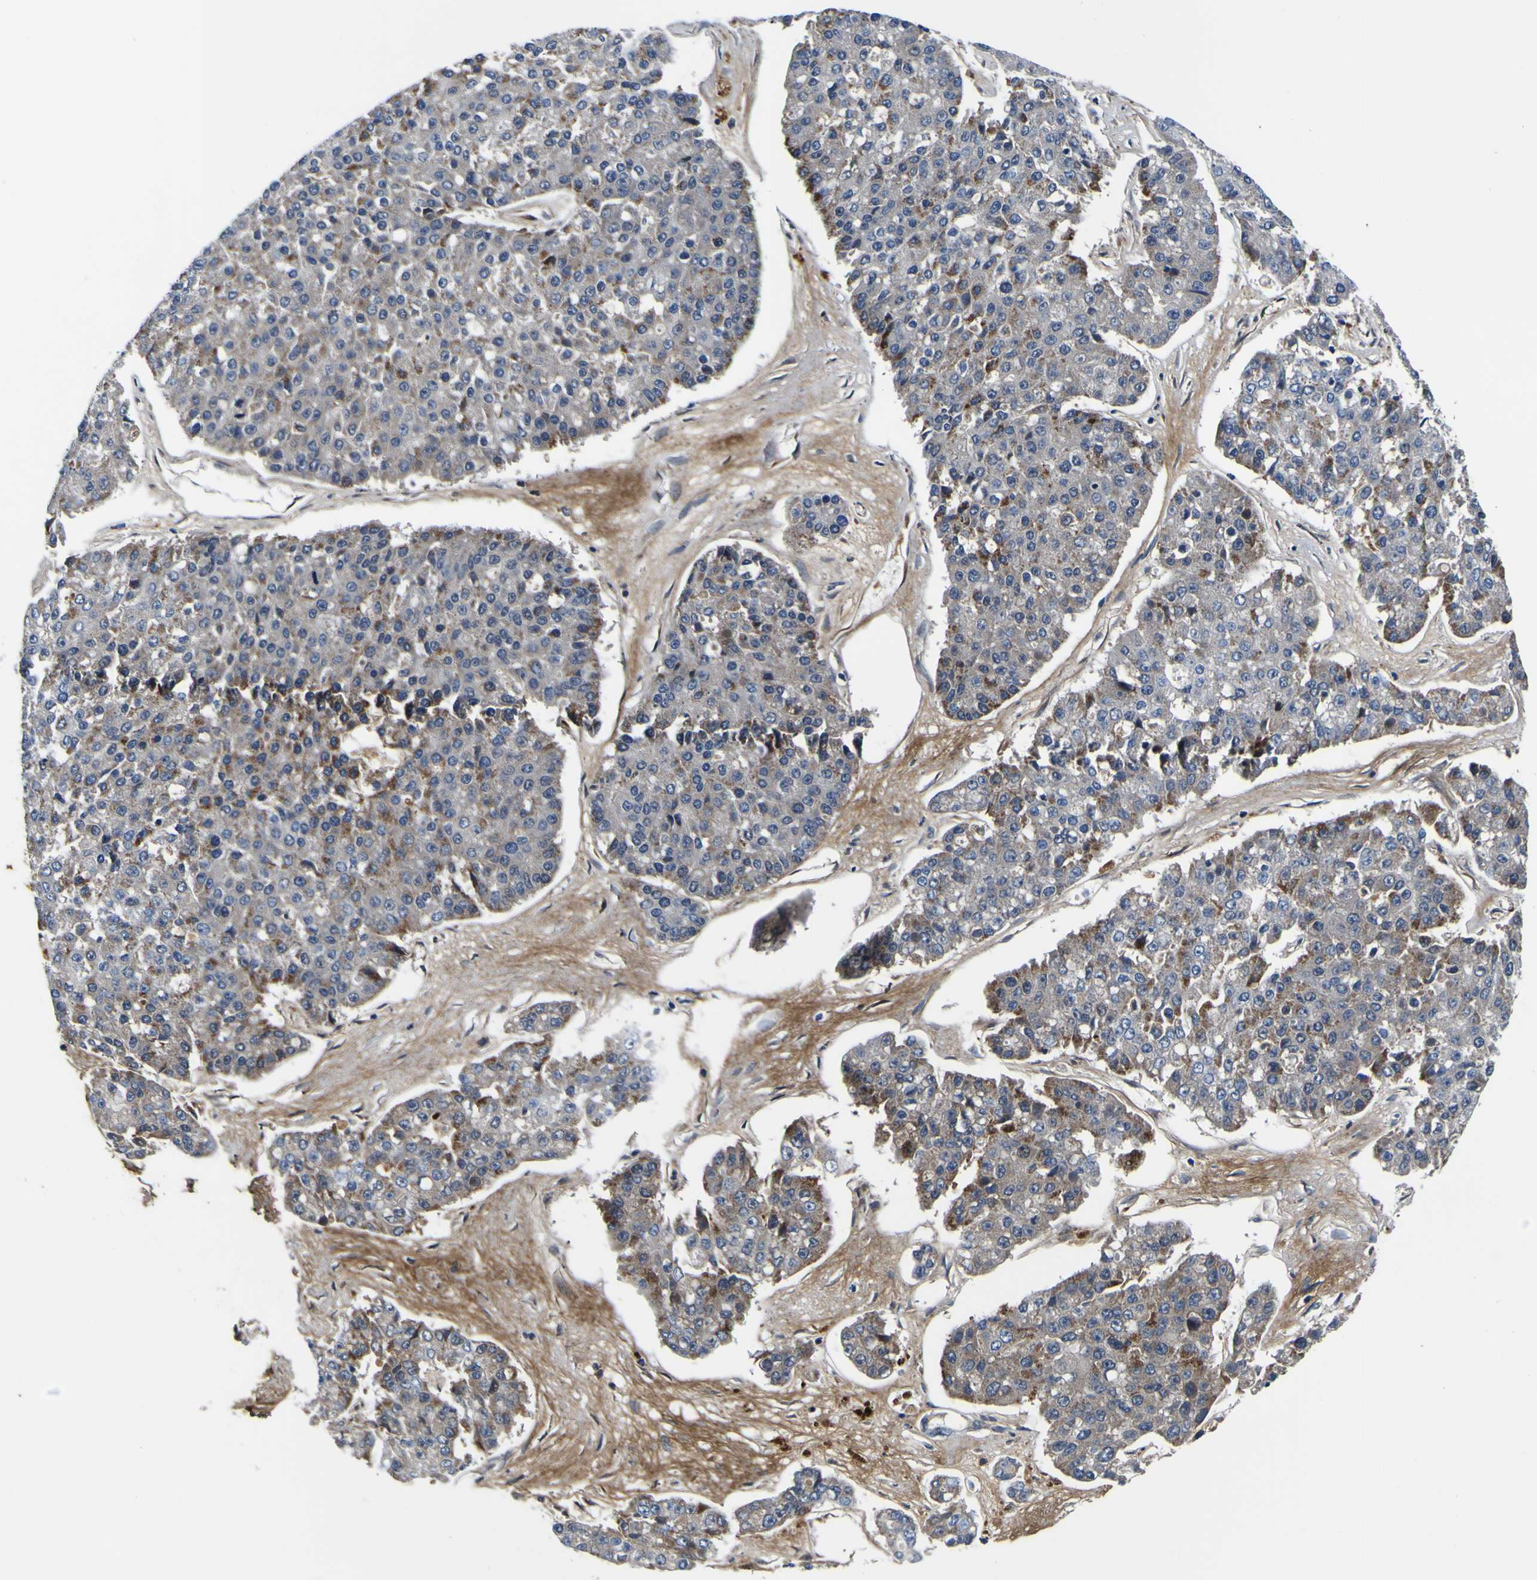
{"staining": {"intensity": "moderate", "quantity": "<25%", "location": "cytoplasmic/membranous"}, "tissue": "pancreatic cancer", "cell_type": "Tumor cells", "image_type": "cancer", "snomed": [{"axis": "morphology", "description": "Adenocarcinoma, NOS"}, {"axis": "topography", "description": "Pancreas"}], "caption": "Tumor cells show moderate cytoplasmic/membranous positivity in about <25% of cells in adenocarcinoma (pancreatic). (Brightfield microscopy of DAB IHC at high magnification).", "gene": "POSTN", "patient": {"sex": "male", "age": 50}}